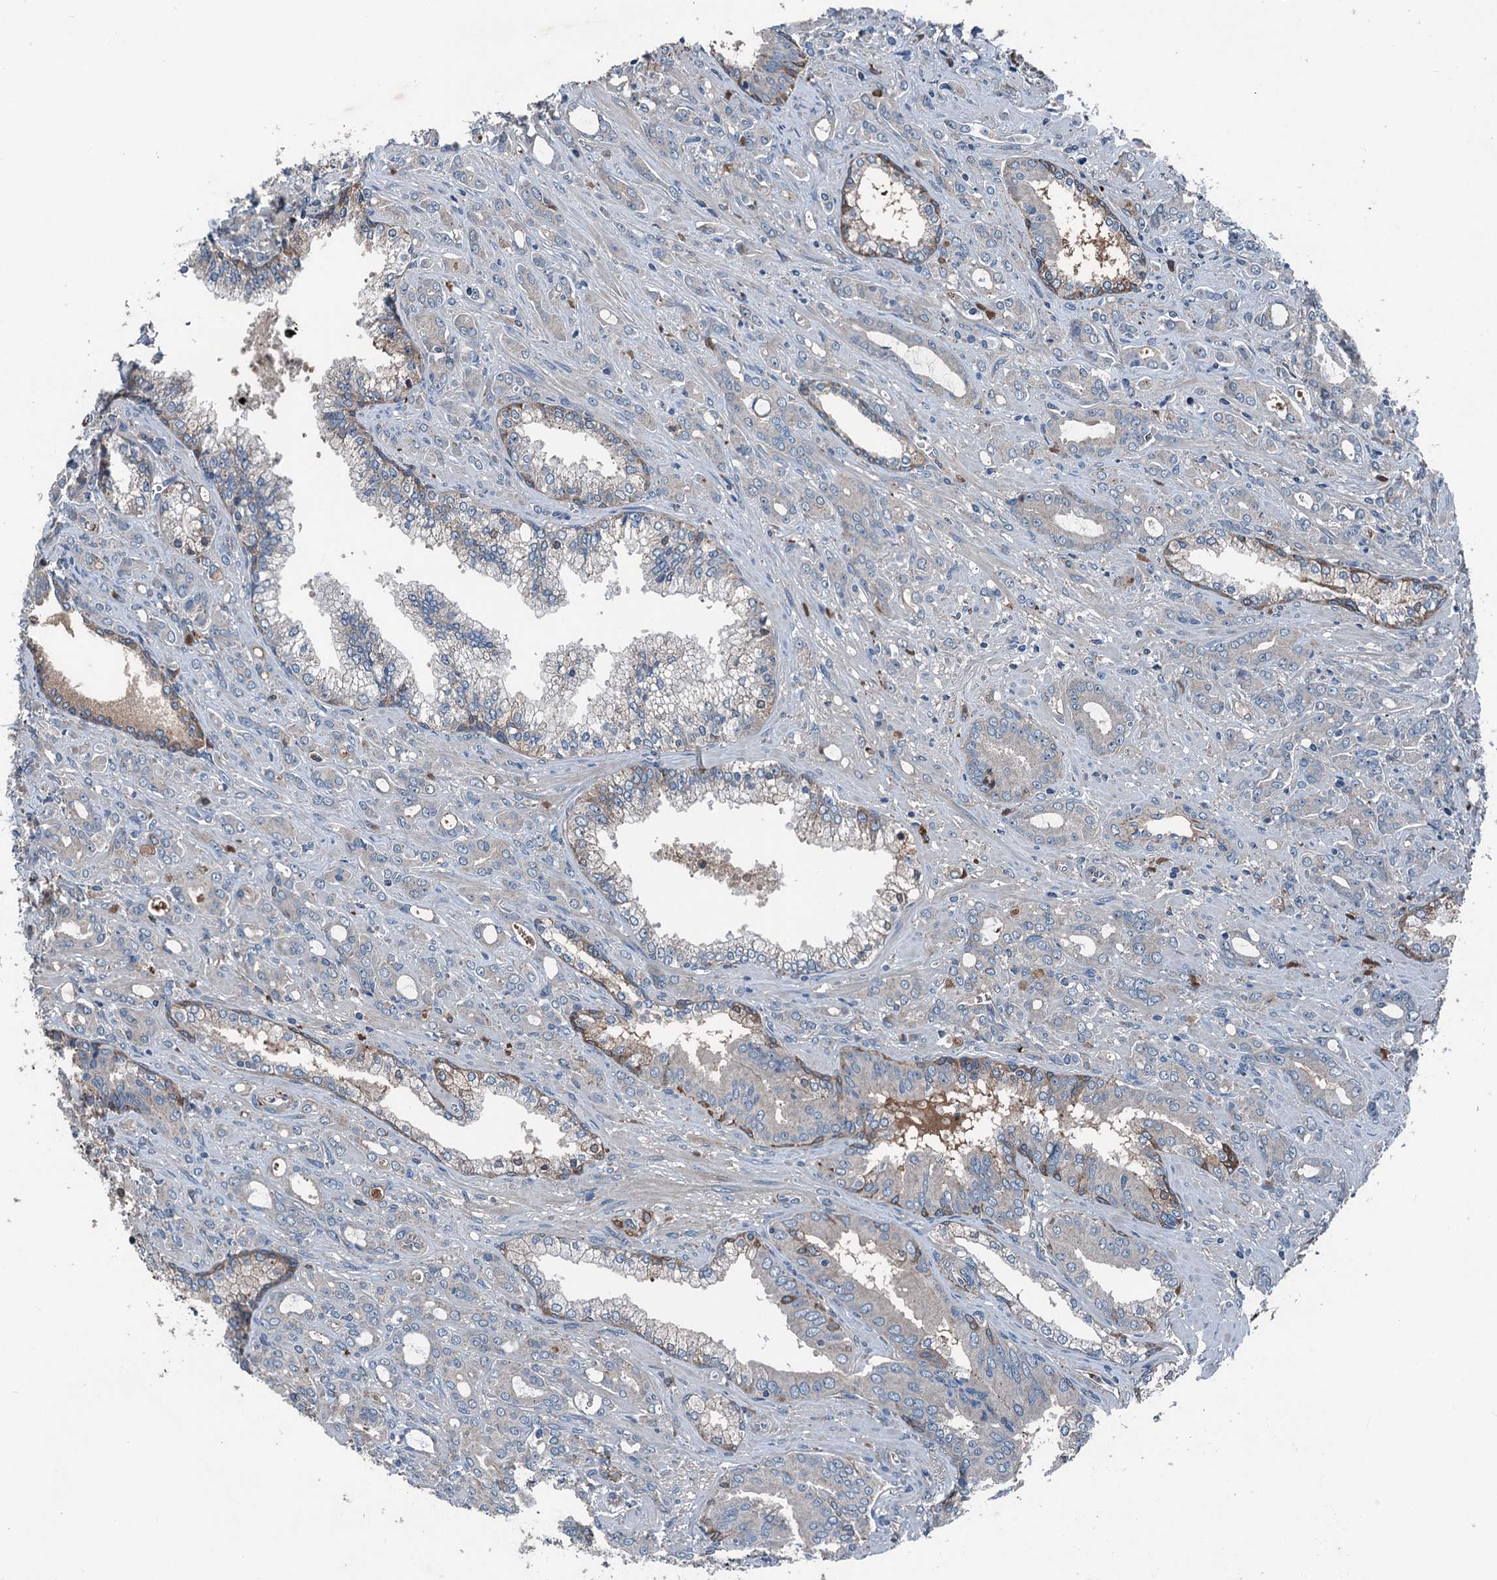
{"staining": {"intensity": "negative", "quantity": "none", "location": "none"}, "tissue": "prostate cancer", "cell_type": "Tumor cells", "image_type": "cancer", "snomed": [{"axis": "morphology", "description": "Adenocarcinoma, High grade"}, {"axis": "topography", "description": "Prostate"}], "caption": "Histopathology image shows no protein positivity in tumor cells of prostate cancer (adenocarcinoma (high-grade)) tissue.", "gene": "PDSS1", "patient": {"sex": "male", "age": 72}}